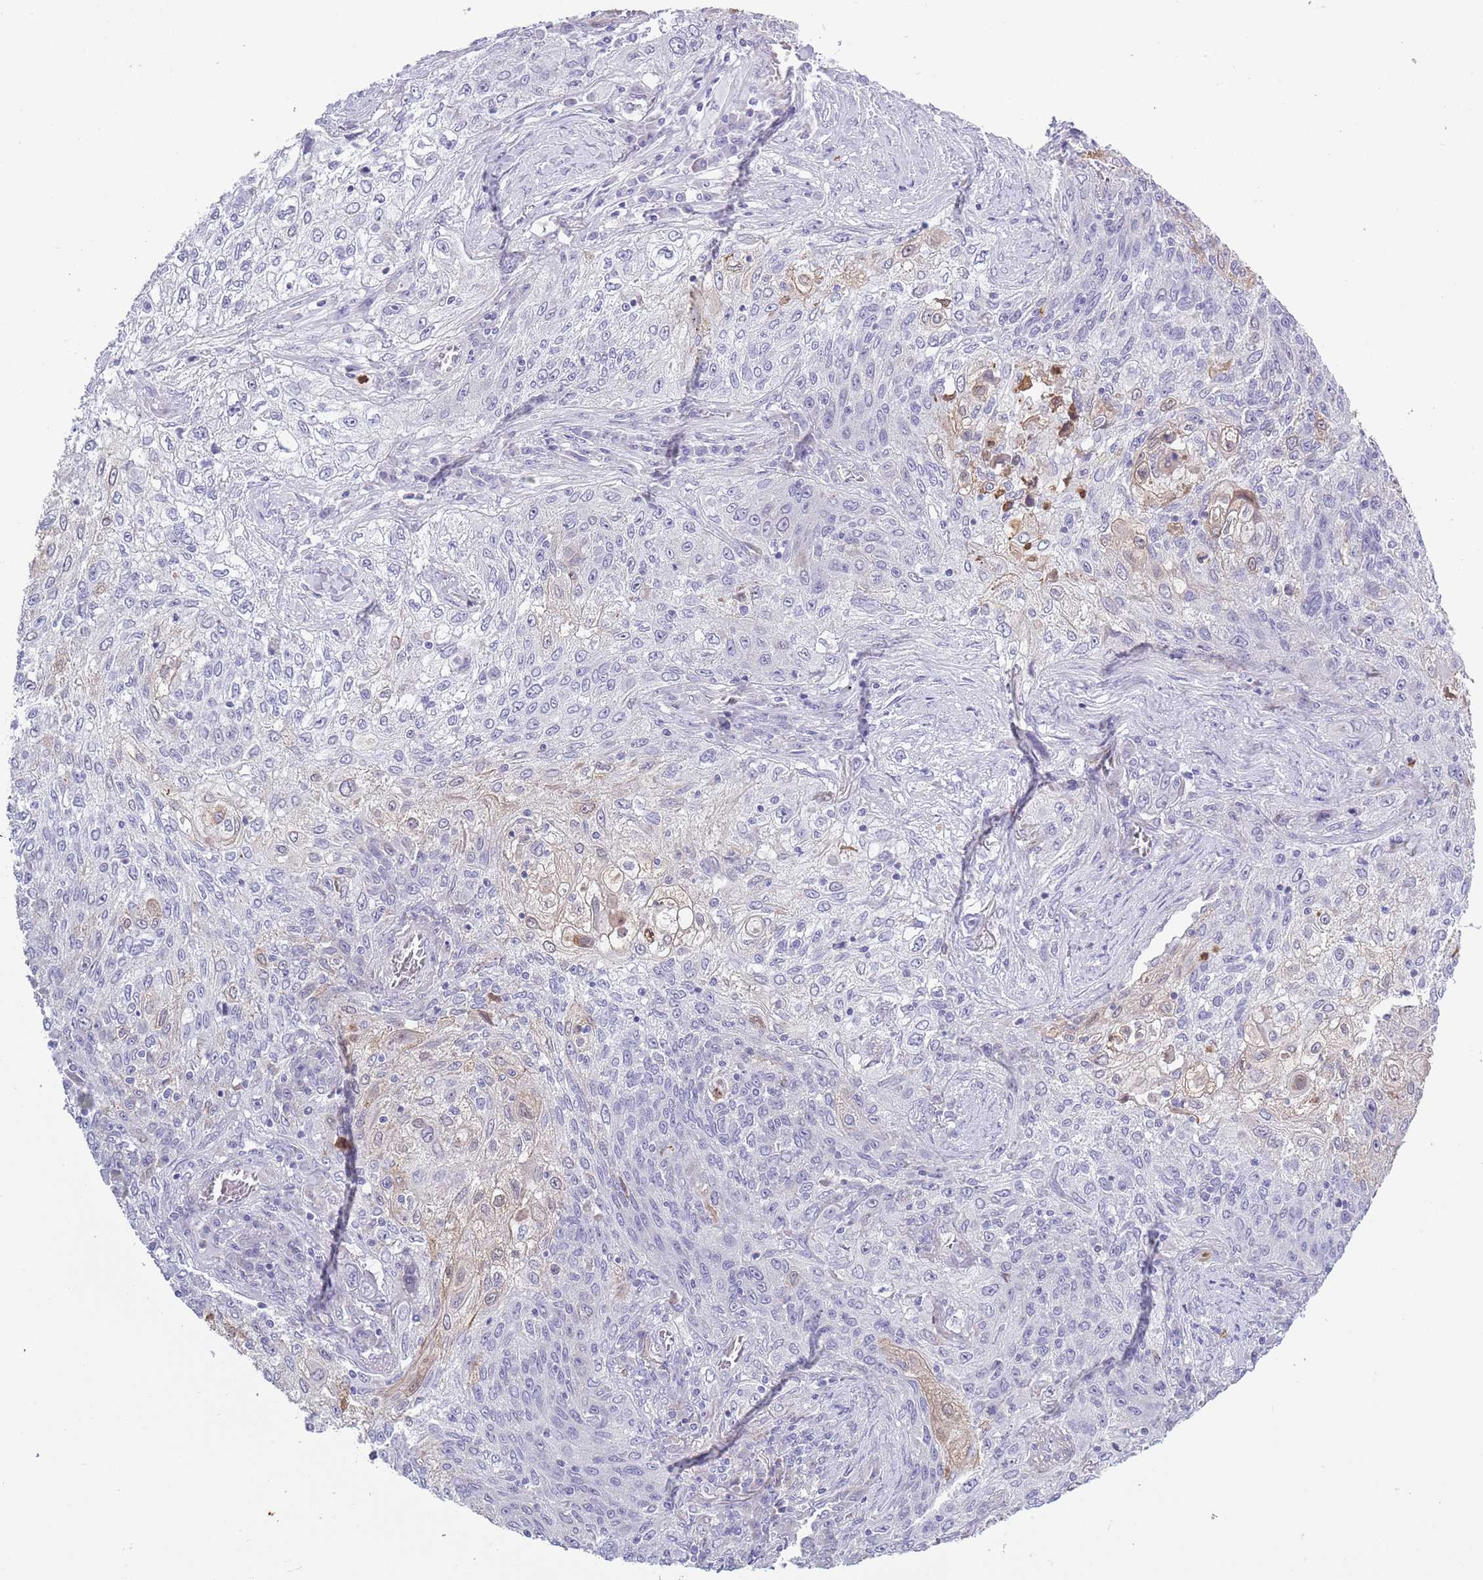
{"staining": {"intensity": "negative", "quantity": "none", "location": "none"}, "tissue": "lung cancer", "cell_type": "Tumor cells", "image_type": "cancer", "snomed": [{"axis": "morphology", "description": "Squamous cell carcinoma, NOS"}, {"axis": "topography", "description": "Lung"}], "caption": "Immunohistochemistry (IHC) of human lung cancer (squamous cell carcinoma) reveals no expression in tumor cells. (DAB (3,3'-diaminobenzidine) IHC, high magnification).", "gene": "ZFP2", "patient": {"sex": "female", "age": 69}}